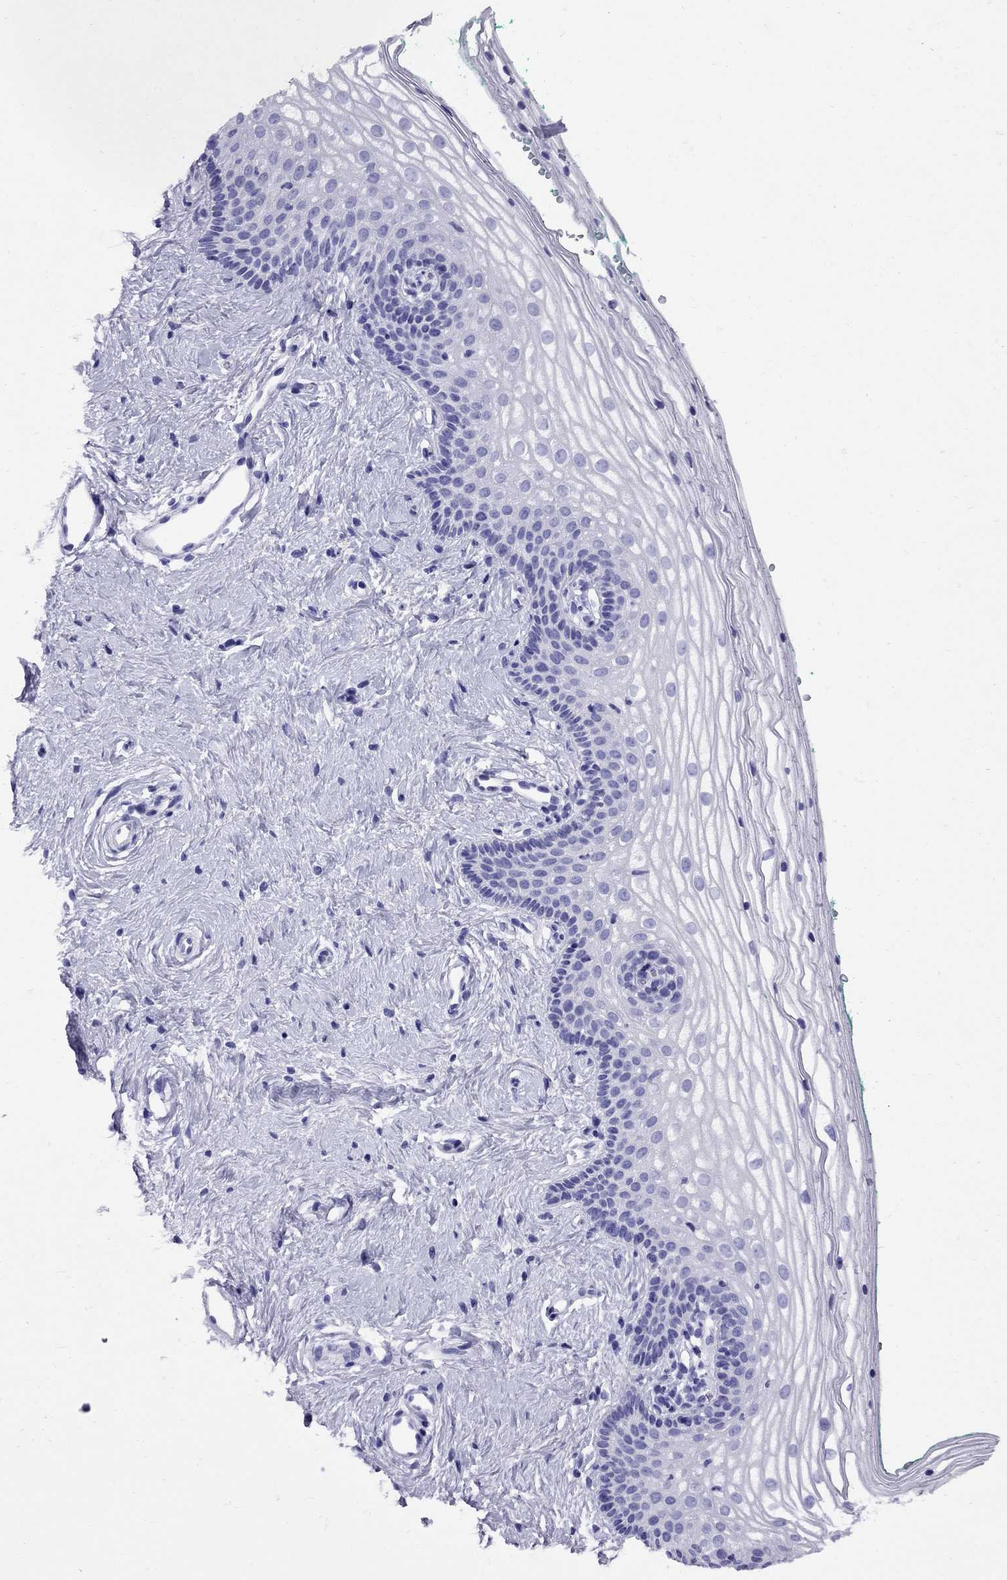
{"staining": {"intensity": "negative", "quantity": "none", "location": "none"}, "tissue": "vagina", "cell_type": "Squamous epithelial cells", "image_type": "normal", "snomed": [{"axis": "morphology", "description": "Normal tissue, NOS"}, {"axis": "topography", "description": "Vagina"}], "caption": "DAB (3,3'-diaminobenzidine) immunohistochemical staining of normal vagina exhibits no significant staining in squamous epithelial cells.", "gene": "AVPR1B", "patient": {"sex": "female", "age": 36}}